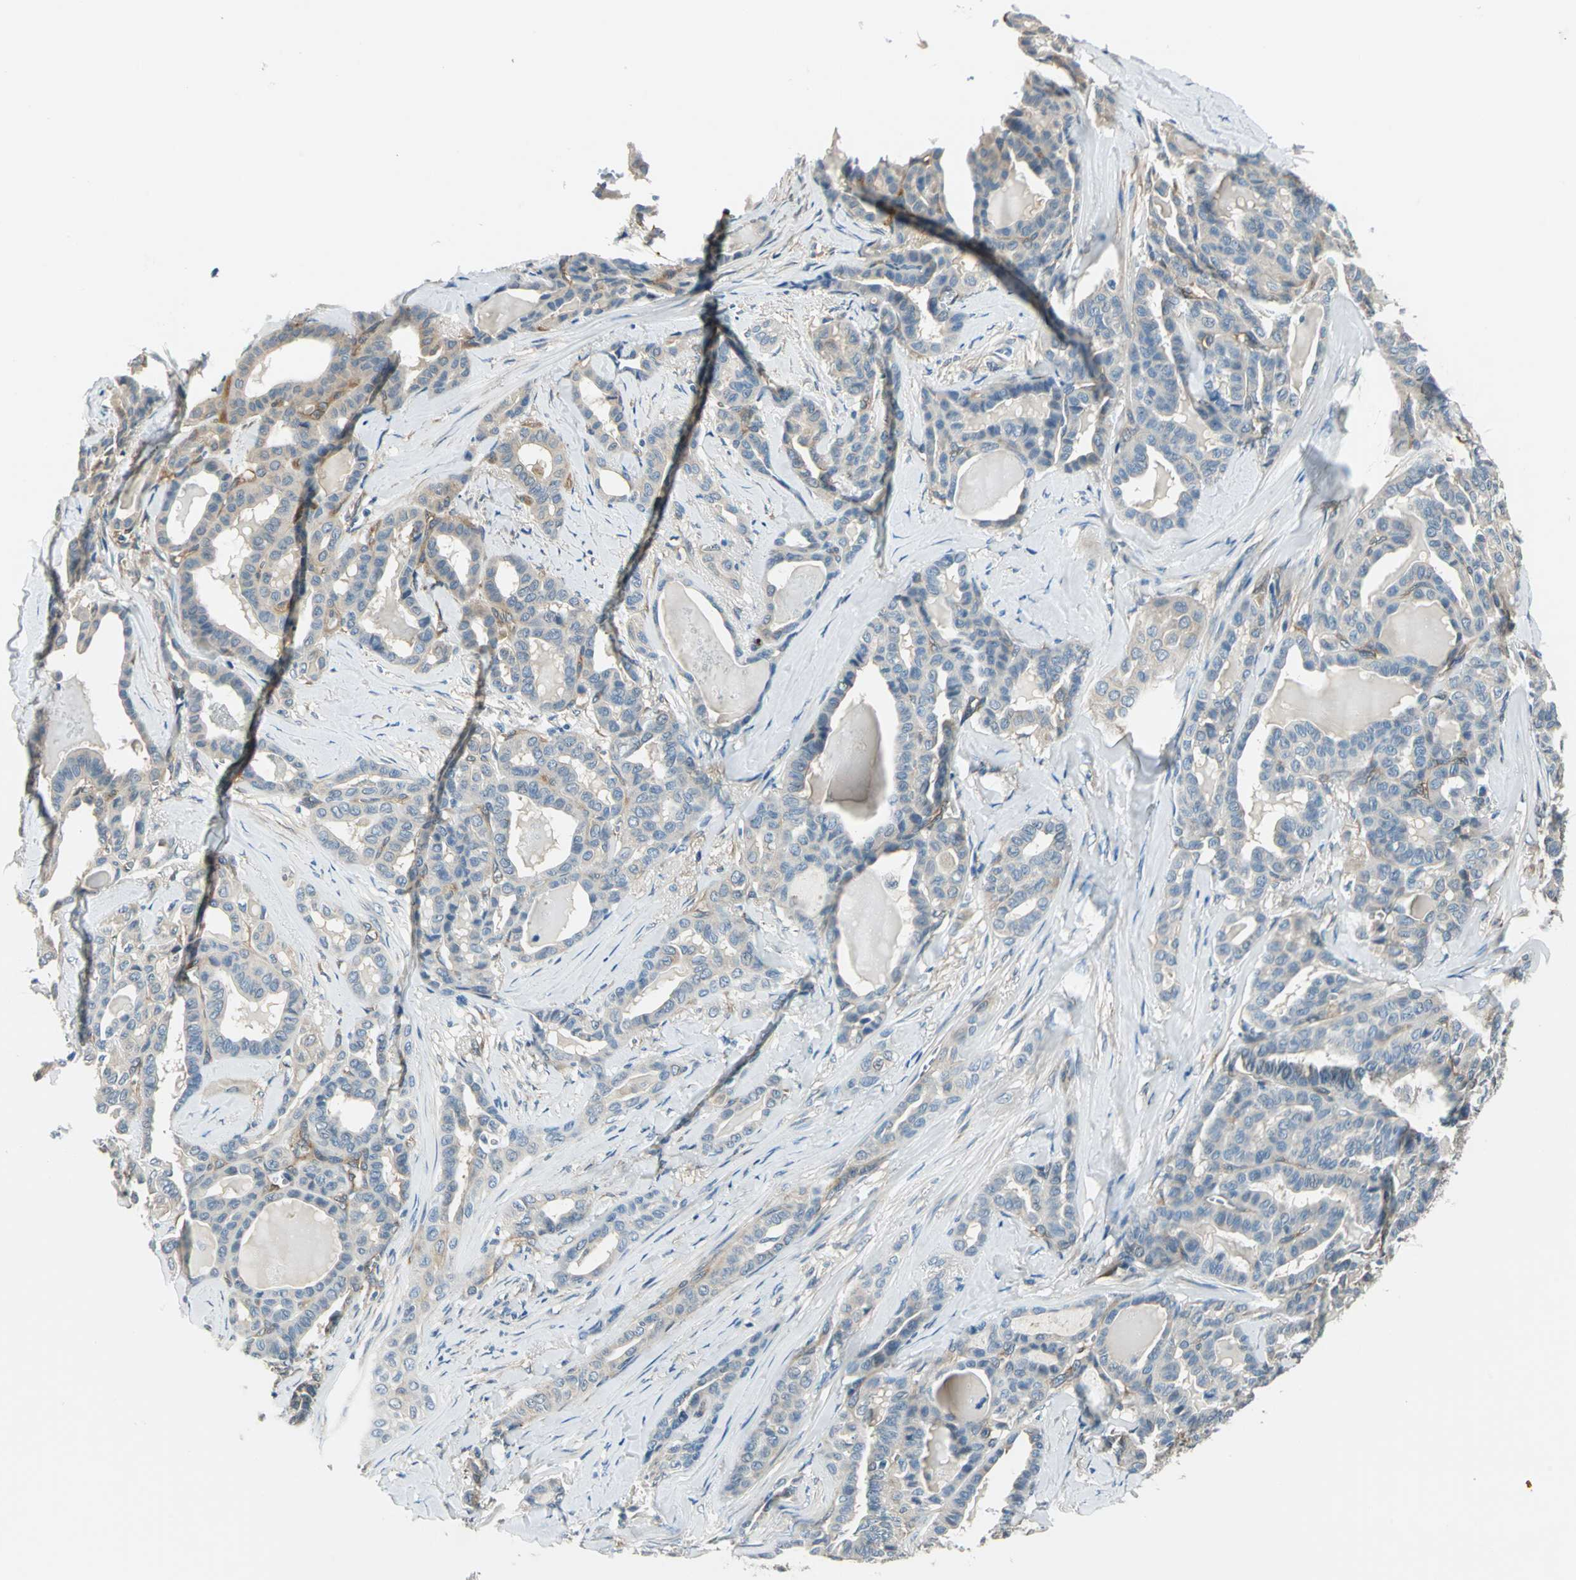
{"staining": {"intensity": "weak", "quantity": "<25%", "location": "cytoplasmic/membranous"}, "tissue": "thyroid cancer", "cell_type": "Tumor cells", "image_type": "cancer", "snomed": [{"axis": "morphology", "description": "Carcinoma, NOS"}, {"axis": "topography", "description": "Thyroid gland"}], "caption": "Human thyroid cancer stained for a protein using immunohistochemistry demonstrates no positivity in tumor cells.", "gene": "CDC42EP1", "patient": {"sex": "female", "age": 91}}